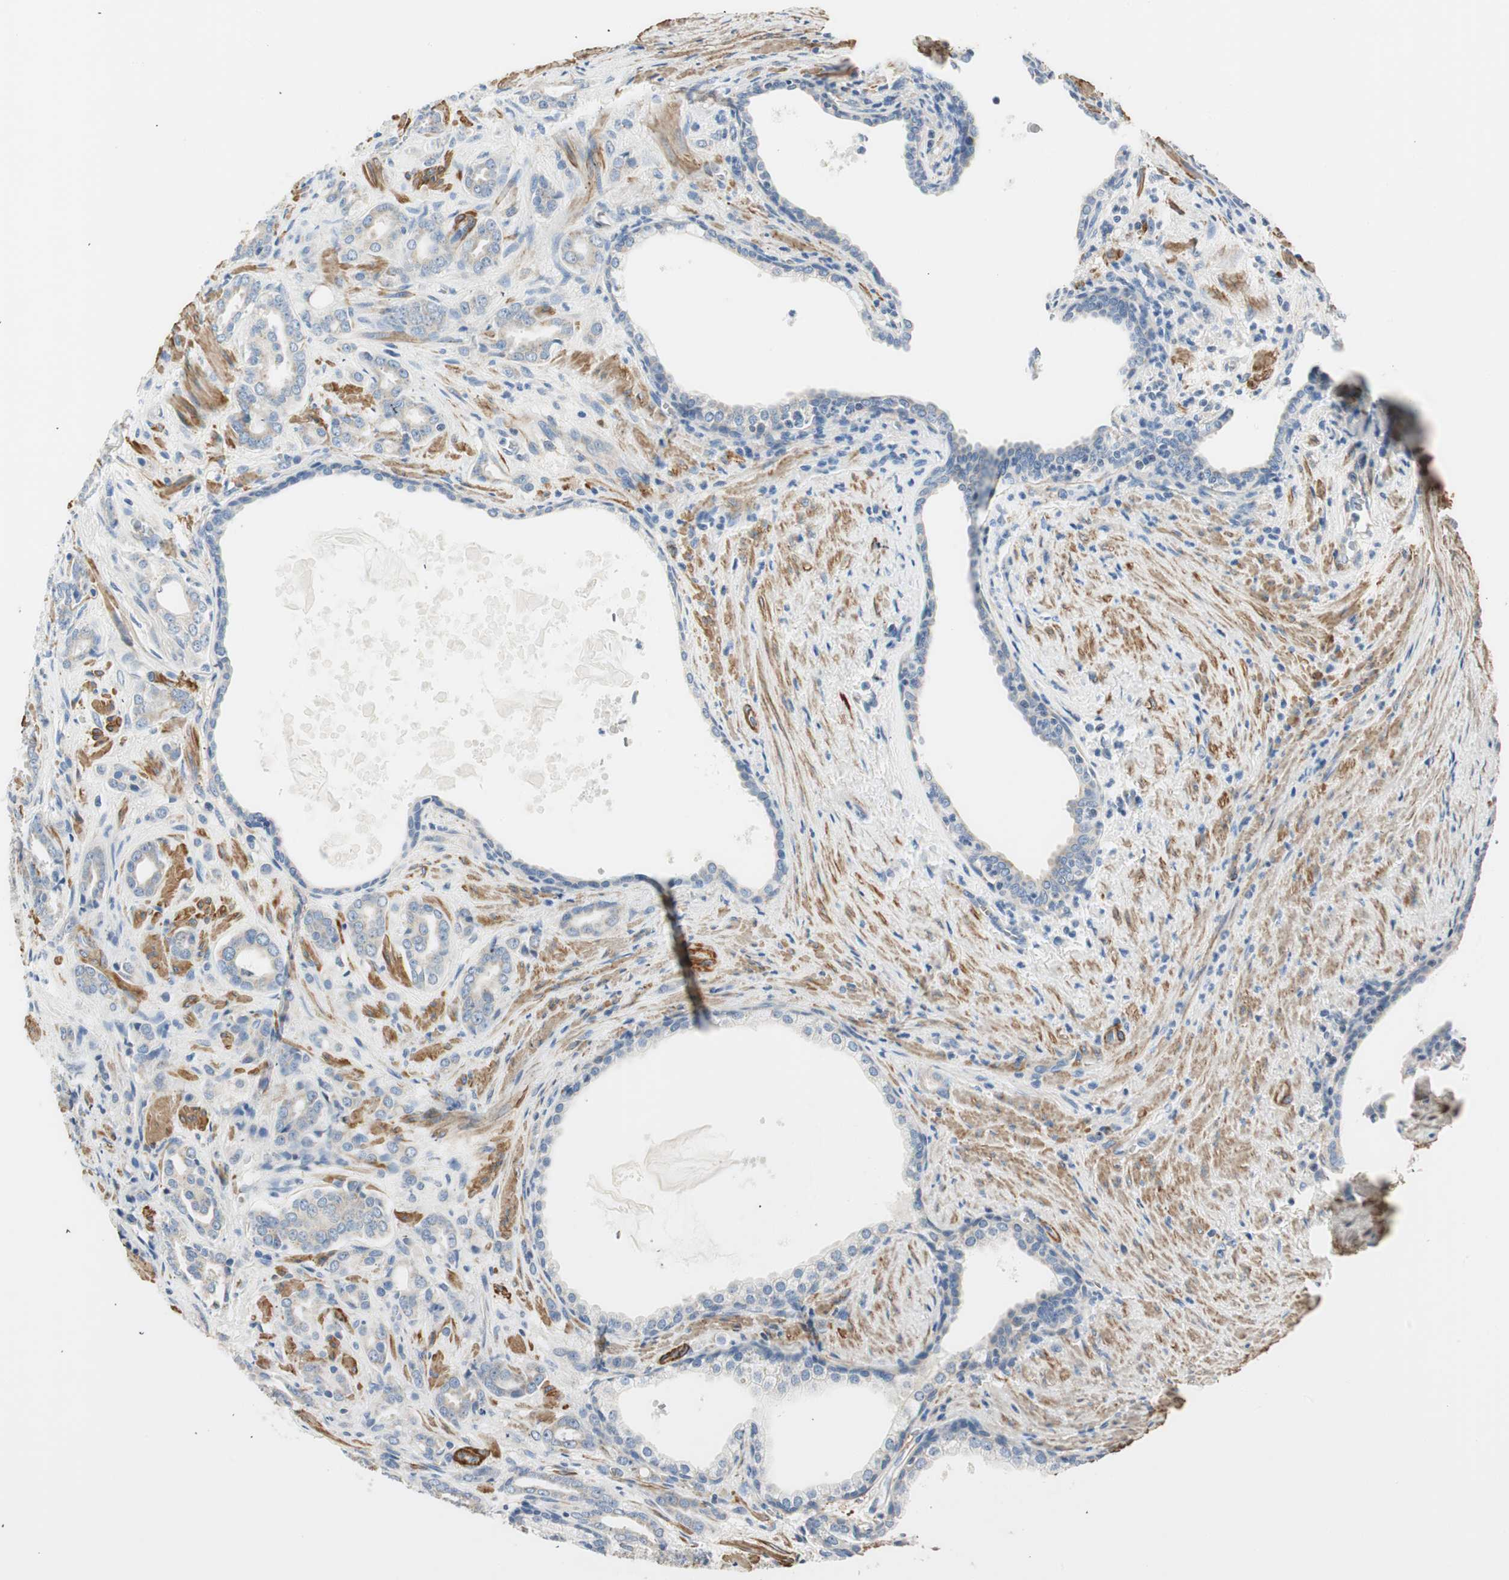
{"staining": {"intensity": "weak", "quantity": "<25%", "location": "cytoplasmic/membranous"}, "tissue": "prostate cancer", "cell_type": "Tumor cells", "image_type": "cancer", "snomed": [{"axis": "morphology", "description": "Adenocarcinoma, High grade"}, {"axis": "topography", "description": "Prostate"}], "caption": "Immunohistochemical staining of human prostate adenocarcinoma (high-grade) shows no significant positivity in tumor cells.", "gene": "RORB", "patient": {"sex": "male", "age": 64}}